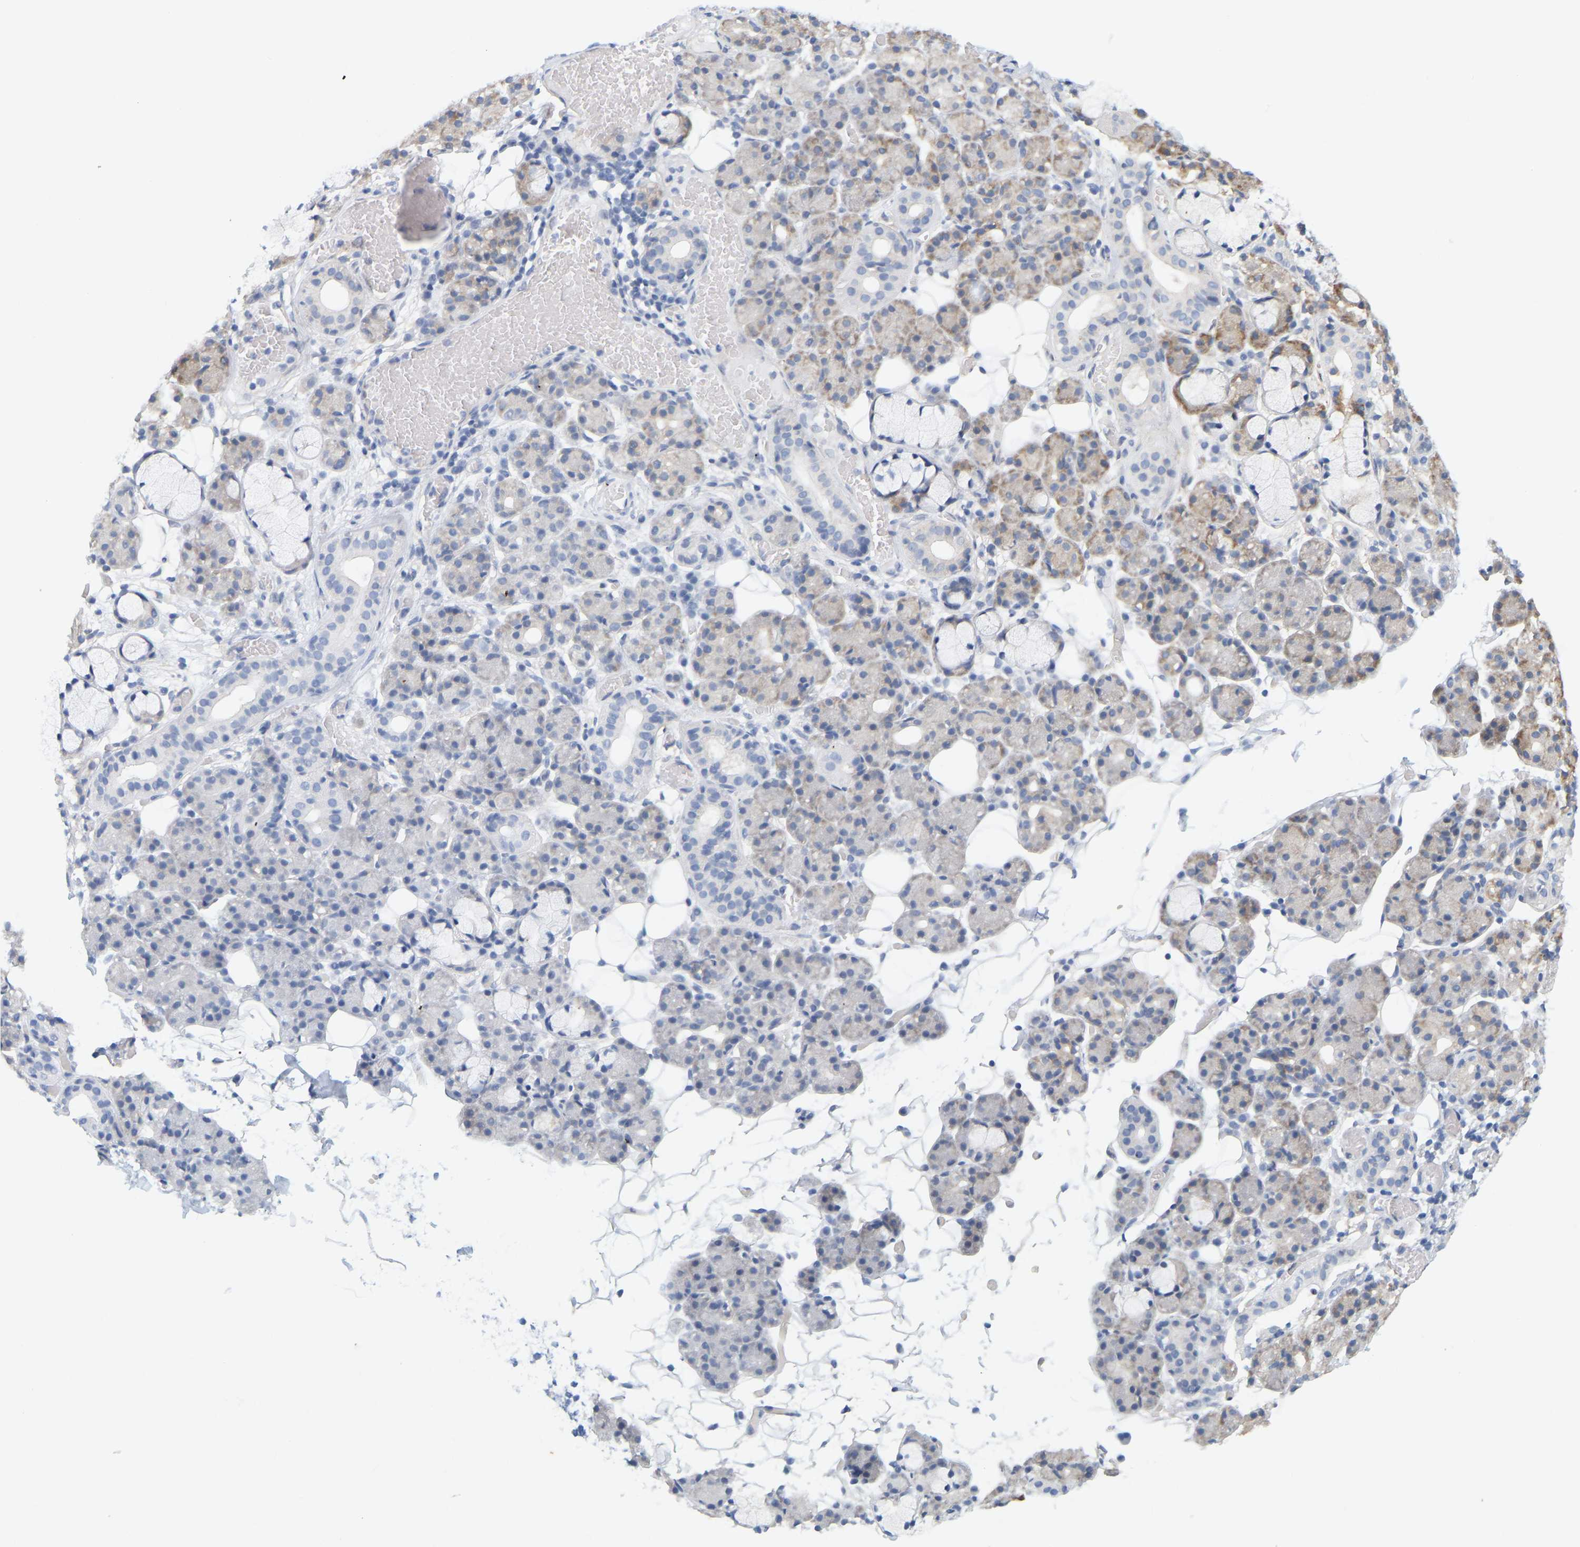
{"staining": {"intensity": "moderate", "quantity": "<25%", "location": "cytoplasmic/membranous"}, "tissue": "salivary gland", "cell_type": "Glandular cells", "image_type": "normal", "snomed": [{"axis": "morphology", "description": "Normal tissue, NOS"}, {"axis": "topography", "description": "Salivary gland"}], "caption": "The micrograph shows a brown stain indicating the presence of a protein in the cytoplasmic/membranous of glandular cells in salivary gland.", "gene": "RAPH1", "patient": {"sex": "male", "age": 63}}